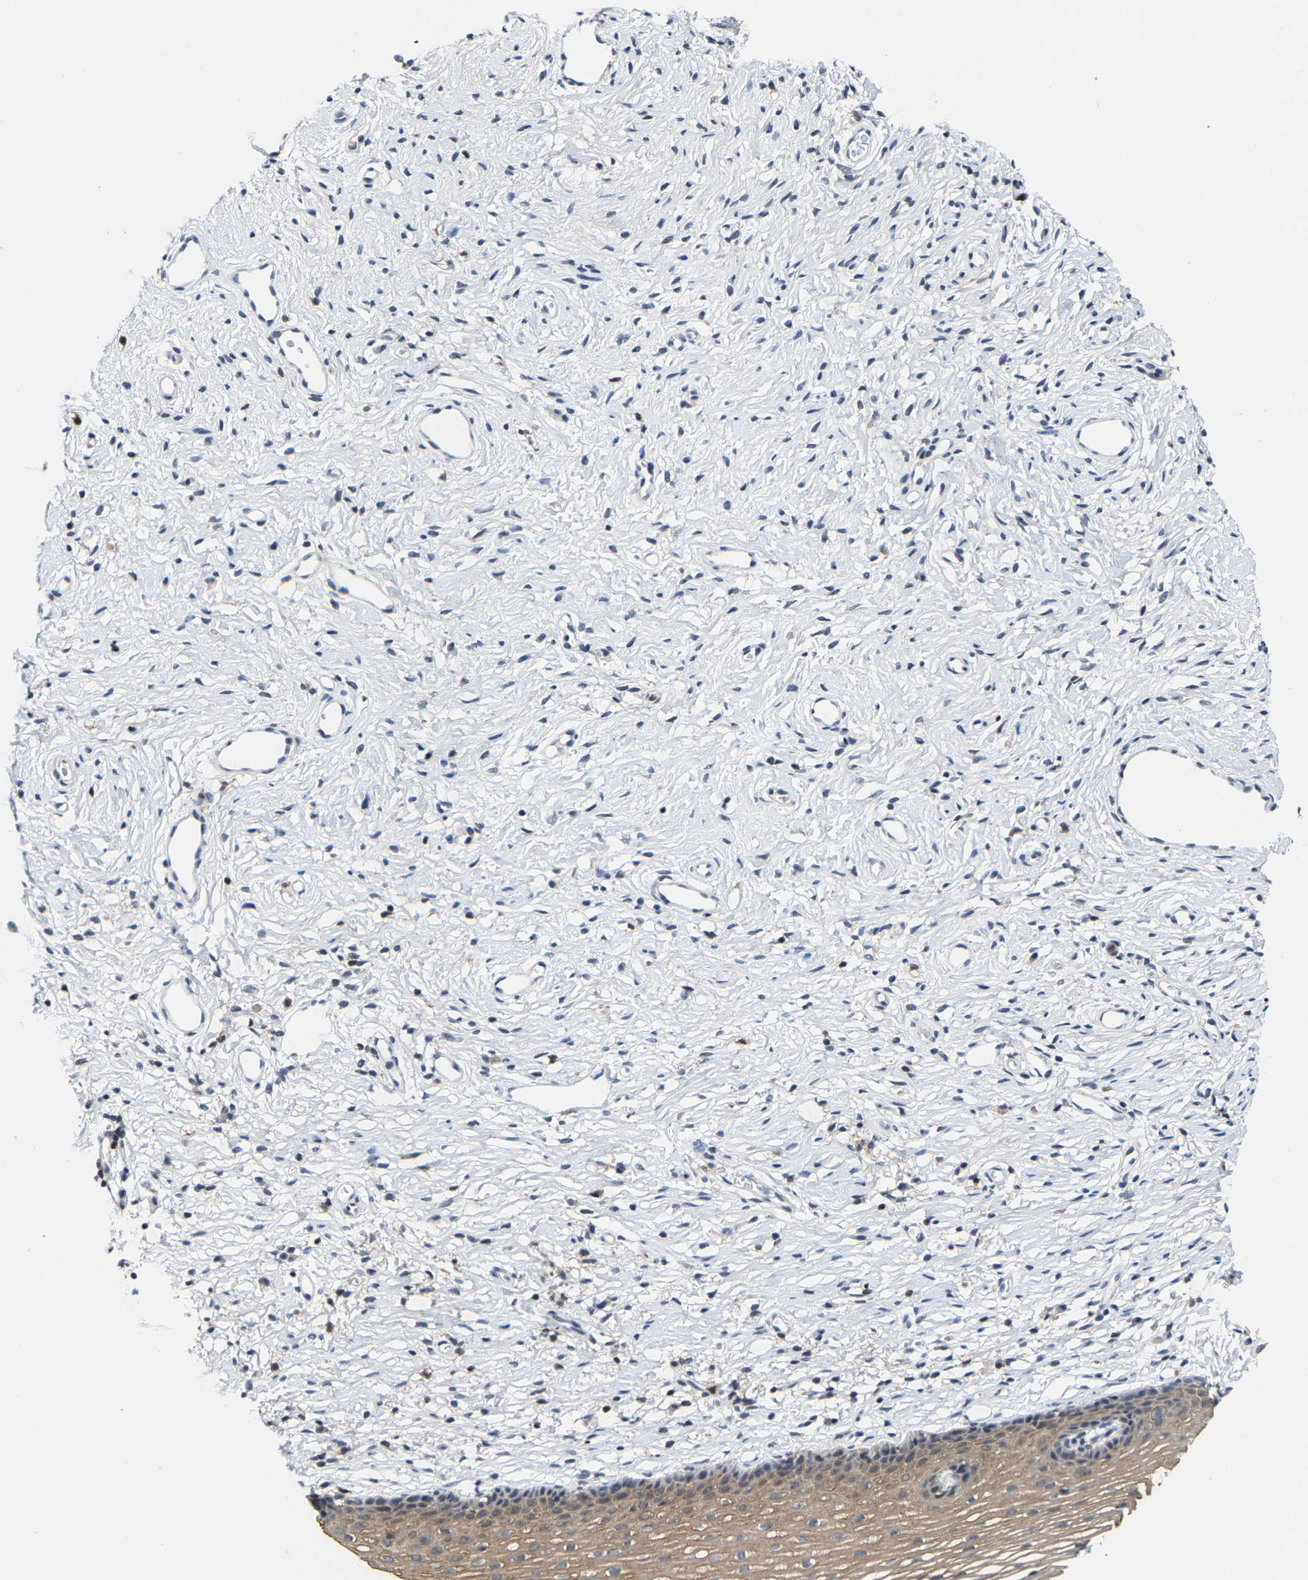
{"staining": {"intensity": "negative", "quantity": "none", "location": "none"}, "tissue": "cervix", "cell_type": "Glandular cells", "image_type": "normal", "snomed": [{"axis": "morphology", "description": "Normal tissue, NOS"}, {"axis": "topography", "description": "Cervix"}], "caption": "Immunohistochemistry (IHC) micrograph of normal human cervix stained for a protein (brown), which shows no staining in glandular cells. (DAB (3,3'-diaminobenzidine) immunohistochemistry (IHC) visualized using brightfield microscopy, high magnification).", "gene": "FGD3", "patient": {"sex": "female", "age": 77}}